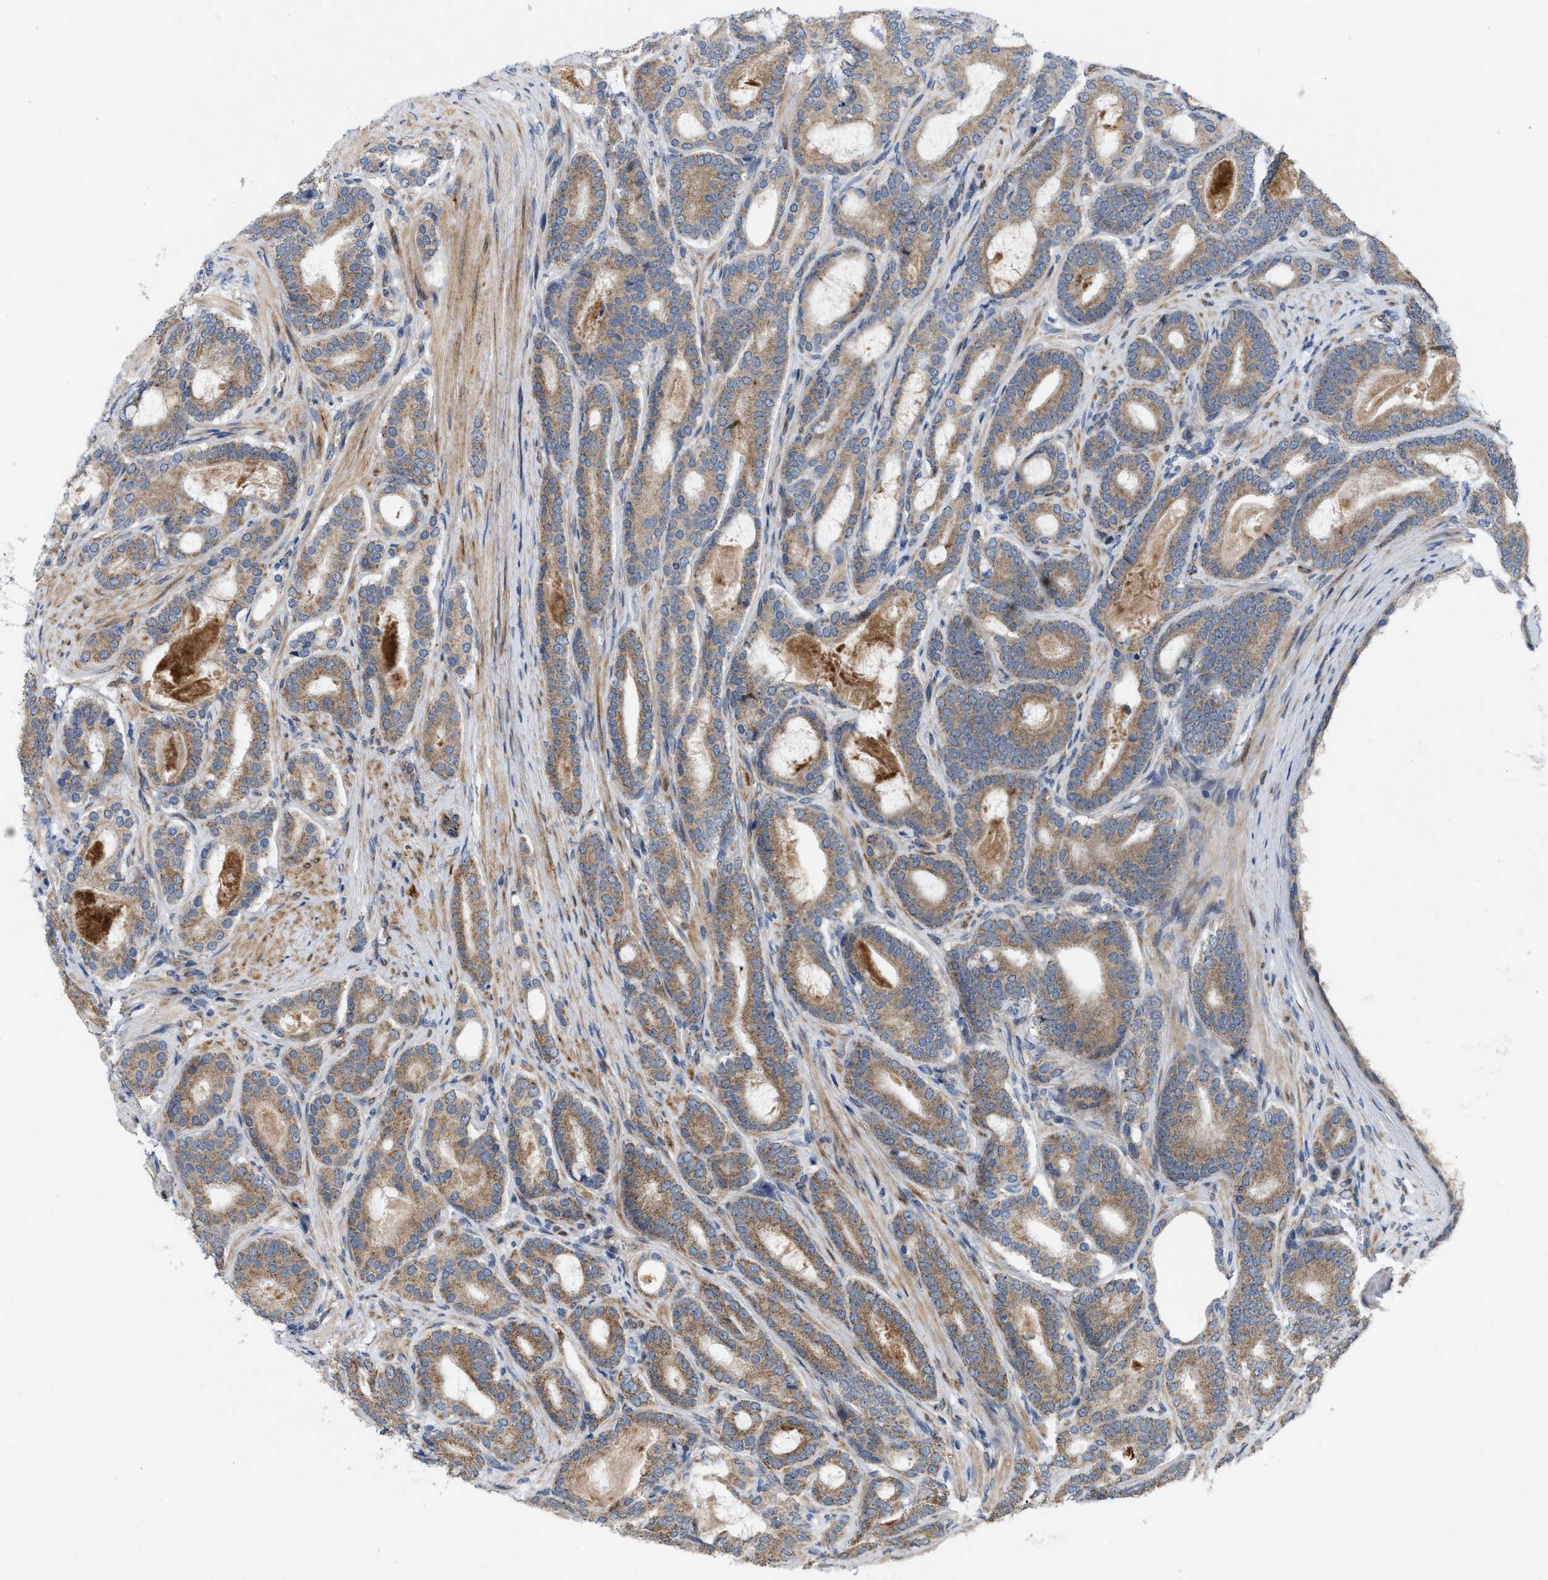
{"staining": {"intensity": "moderate", "quantity": ">75%", "location": "cytoplasmic/membranous"}, "tissue": "prostate cancer", "cell_type": "Tumor cells", "image_type": "cancer", "snomed": [{"axis": "morphology", "description": "Adenocarcinoma, High grade"}, {"axis": "topography", "description": "Prostate"}], "caption": "DAB immunohistochemical staining of human prostate high-grade adenocarcinoma shows moderate cytoplasmic/membranous protein staining in about >75% of tumor cells.", "gene": "EOGT", "patient": {"sex": "male", "age": 60}}